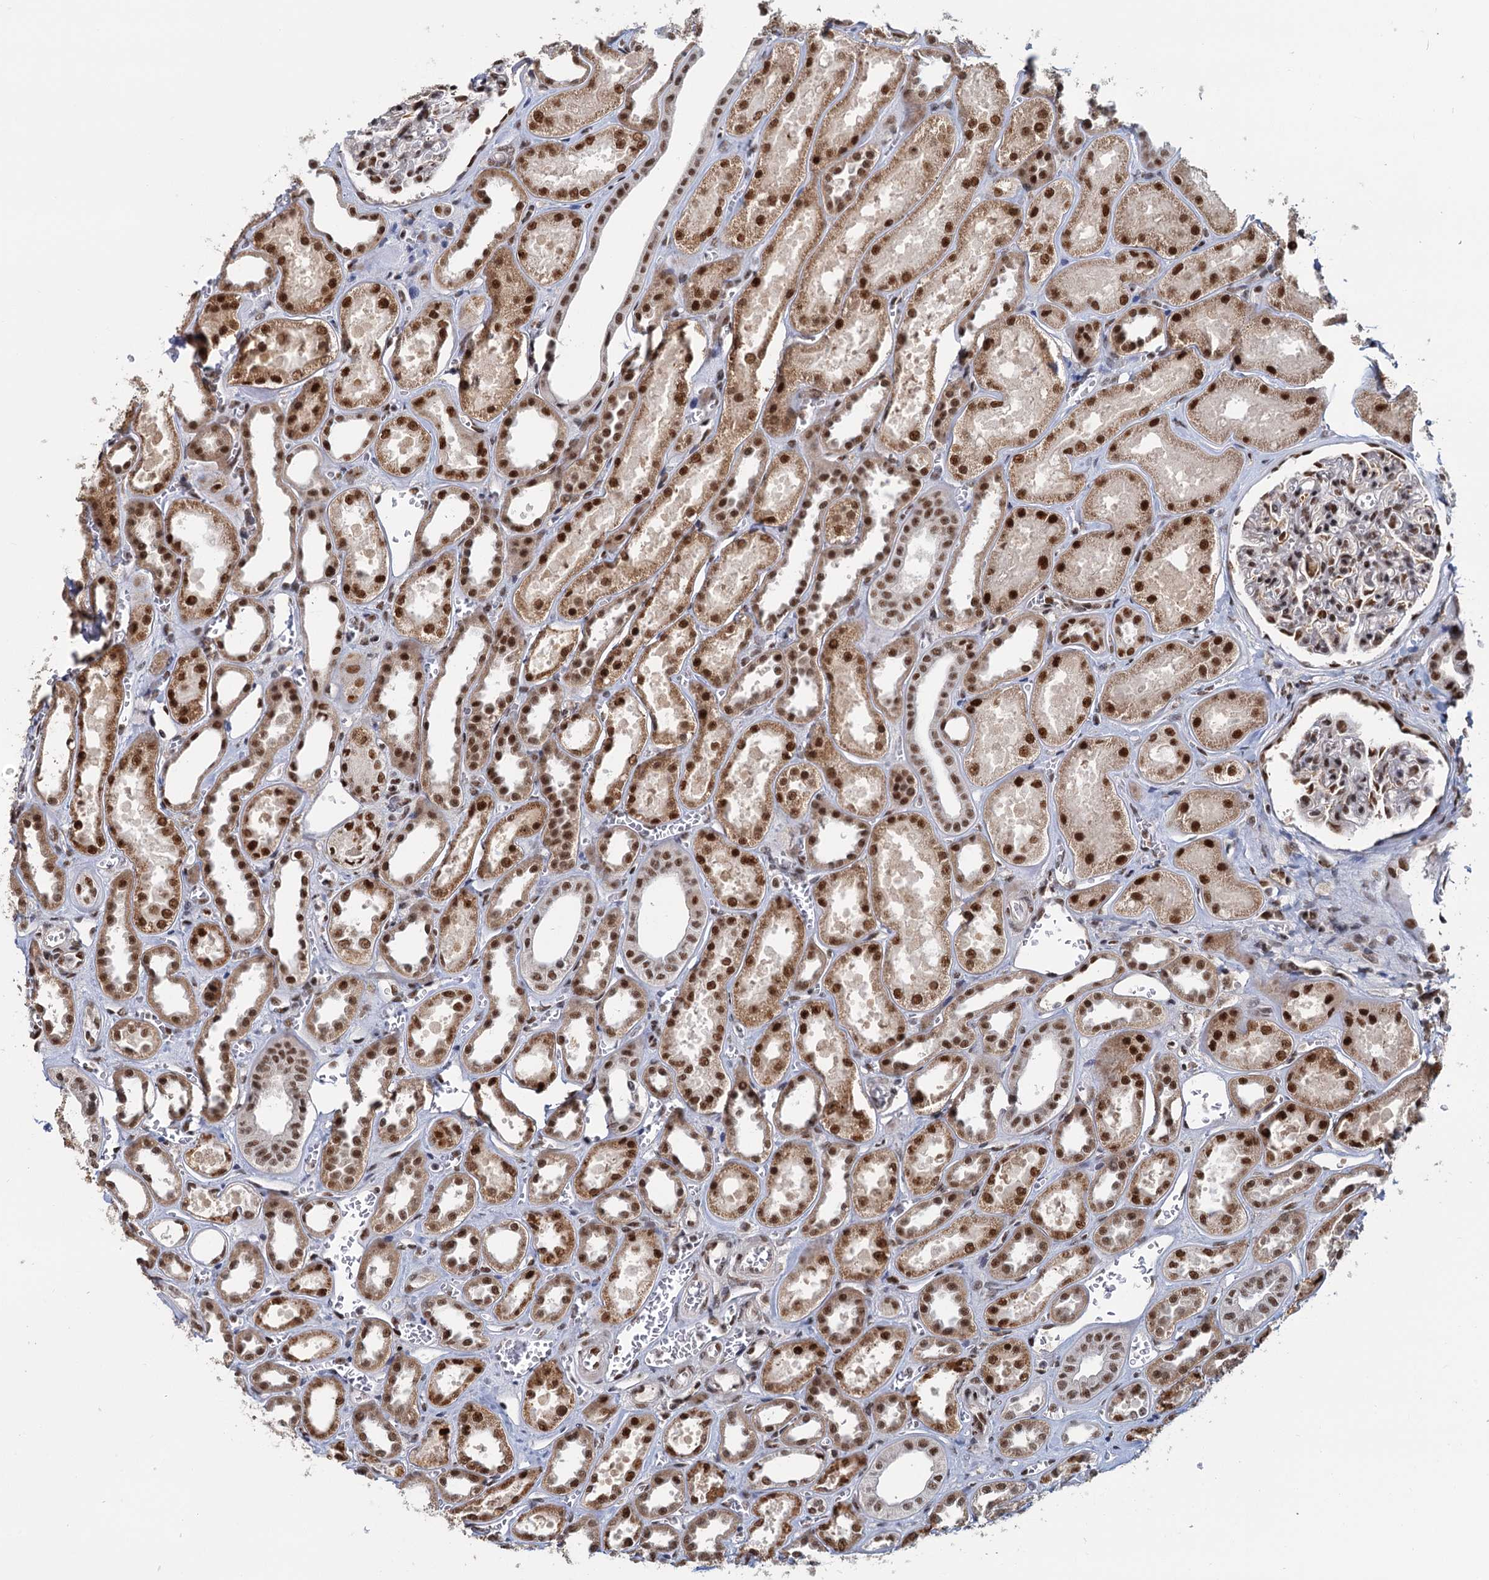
{"staining": {"intensity": "strong", "quantity": "25%-75%", "location": "cytoplasmic/membranous"}, "tissue": "kidney", "cell_type": "Cells in glomeruli", "image_type": "normal", "snomed": [{"axis": "morphology", "description": "Normal tissue, NOS"}, {"axis": "morphology", "description": "Adenocarcinoma, NOS"}, {"axis": "topography", "description": "Kidney"}], "caption": "Brown immunohistochemical staining in unremarkable kidney shows strong cytoplasmic/membranous staining in approximately 25%-75% of cells in glomeruli.", "gene": "WBP4", "patient": {"sex": "female", "age": 68}}